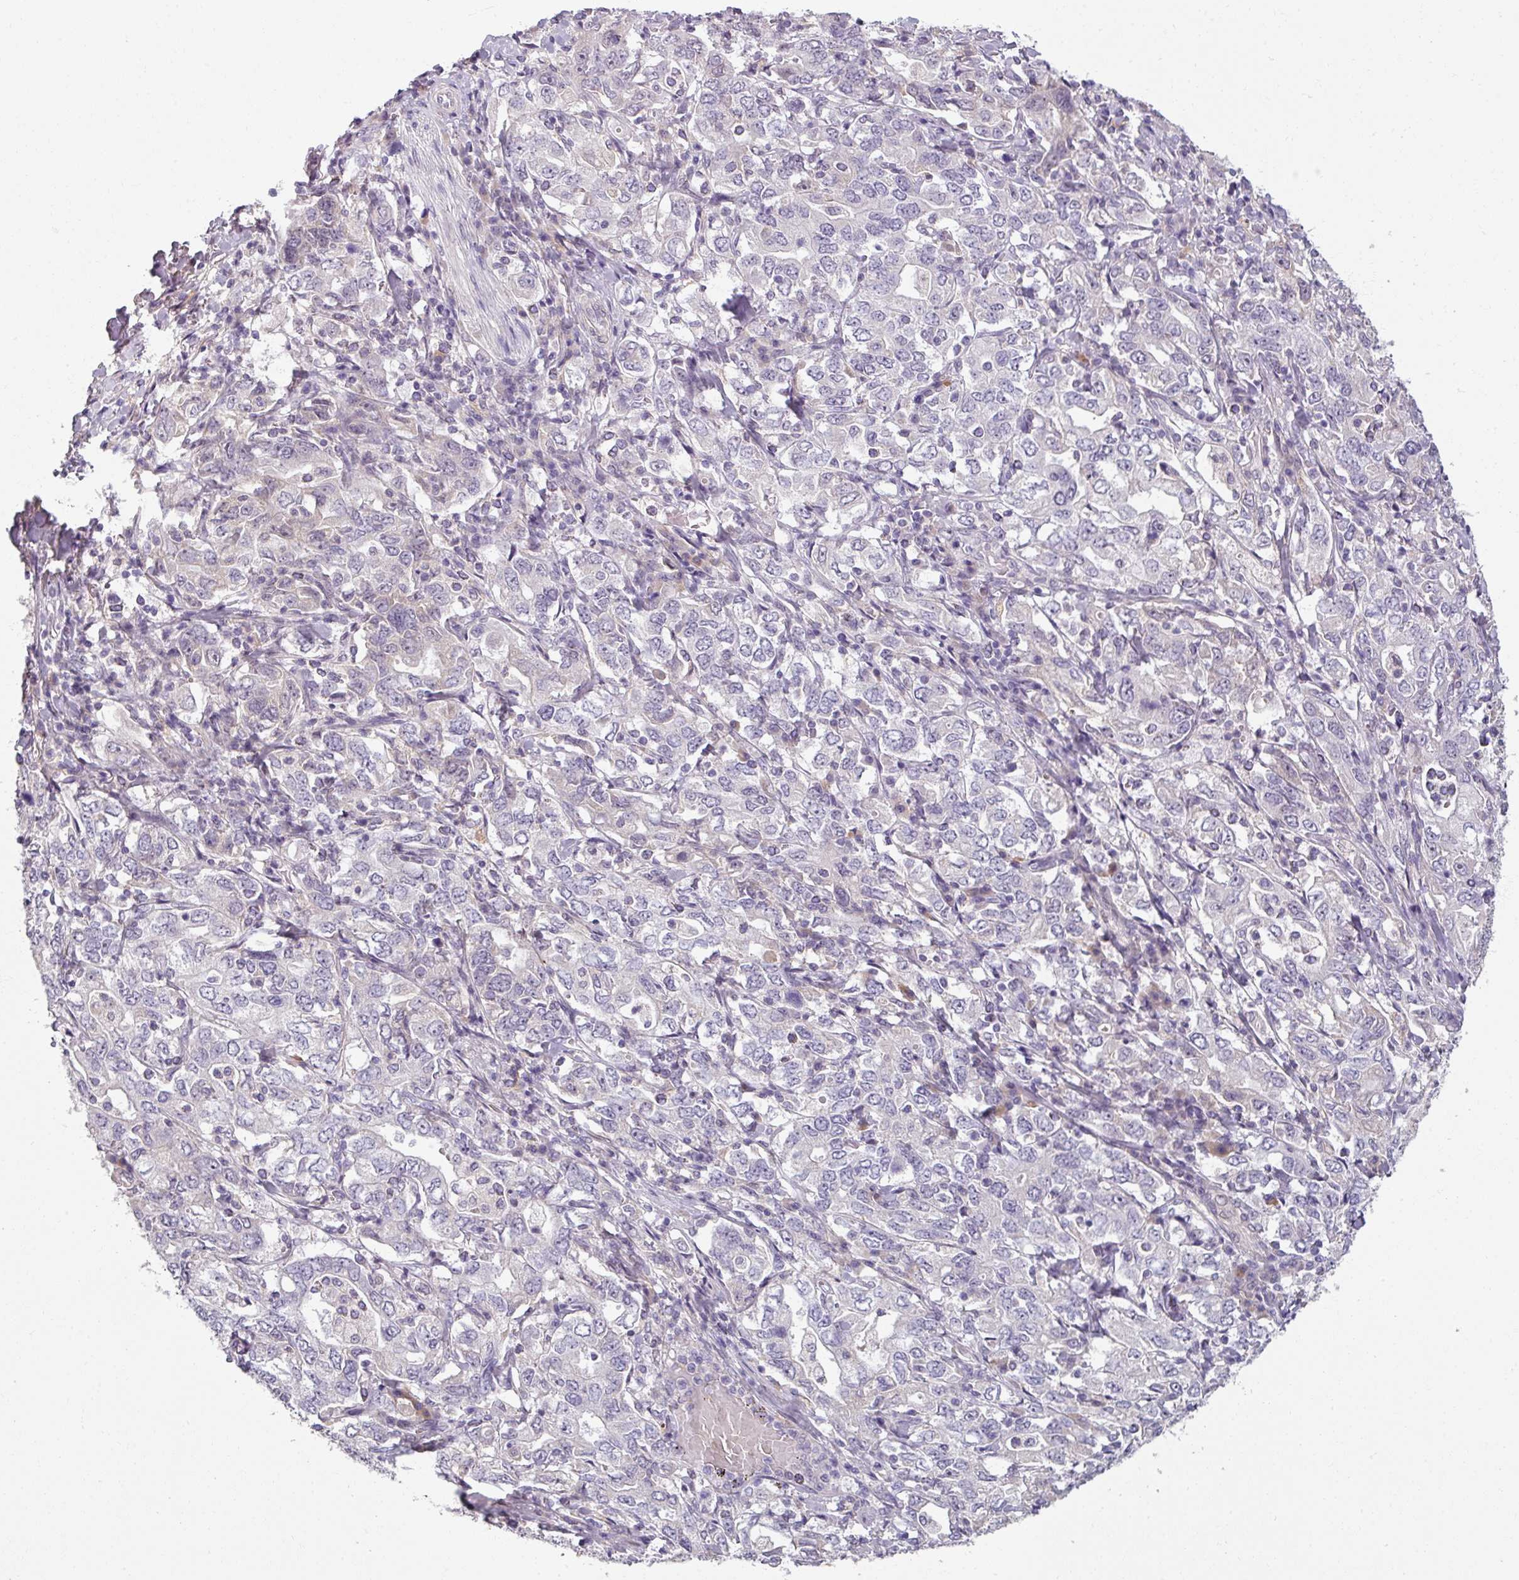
{"staining": {"intensity": "negative", "quantity": "none", "location": "none"}, "tissue": "stomach cancer", "cell_type": "Tumor cells", "image_type": "cancer", "snomed": [{"axis": "morphology", "description": "Adenocarcinoma, NOS"}, {"axis": "topography", "description": "Stomach, upper"}, {"axis": "topography", "description": "Stomach"}], "caption": "A micrograph of adenocarcinoma (stomach) stained for a protein shows no brown staining in tumor cells.", "gene": "UVSSA", "patient": {"sex": "male", "age": 62}}